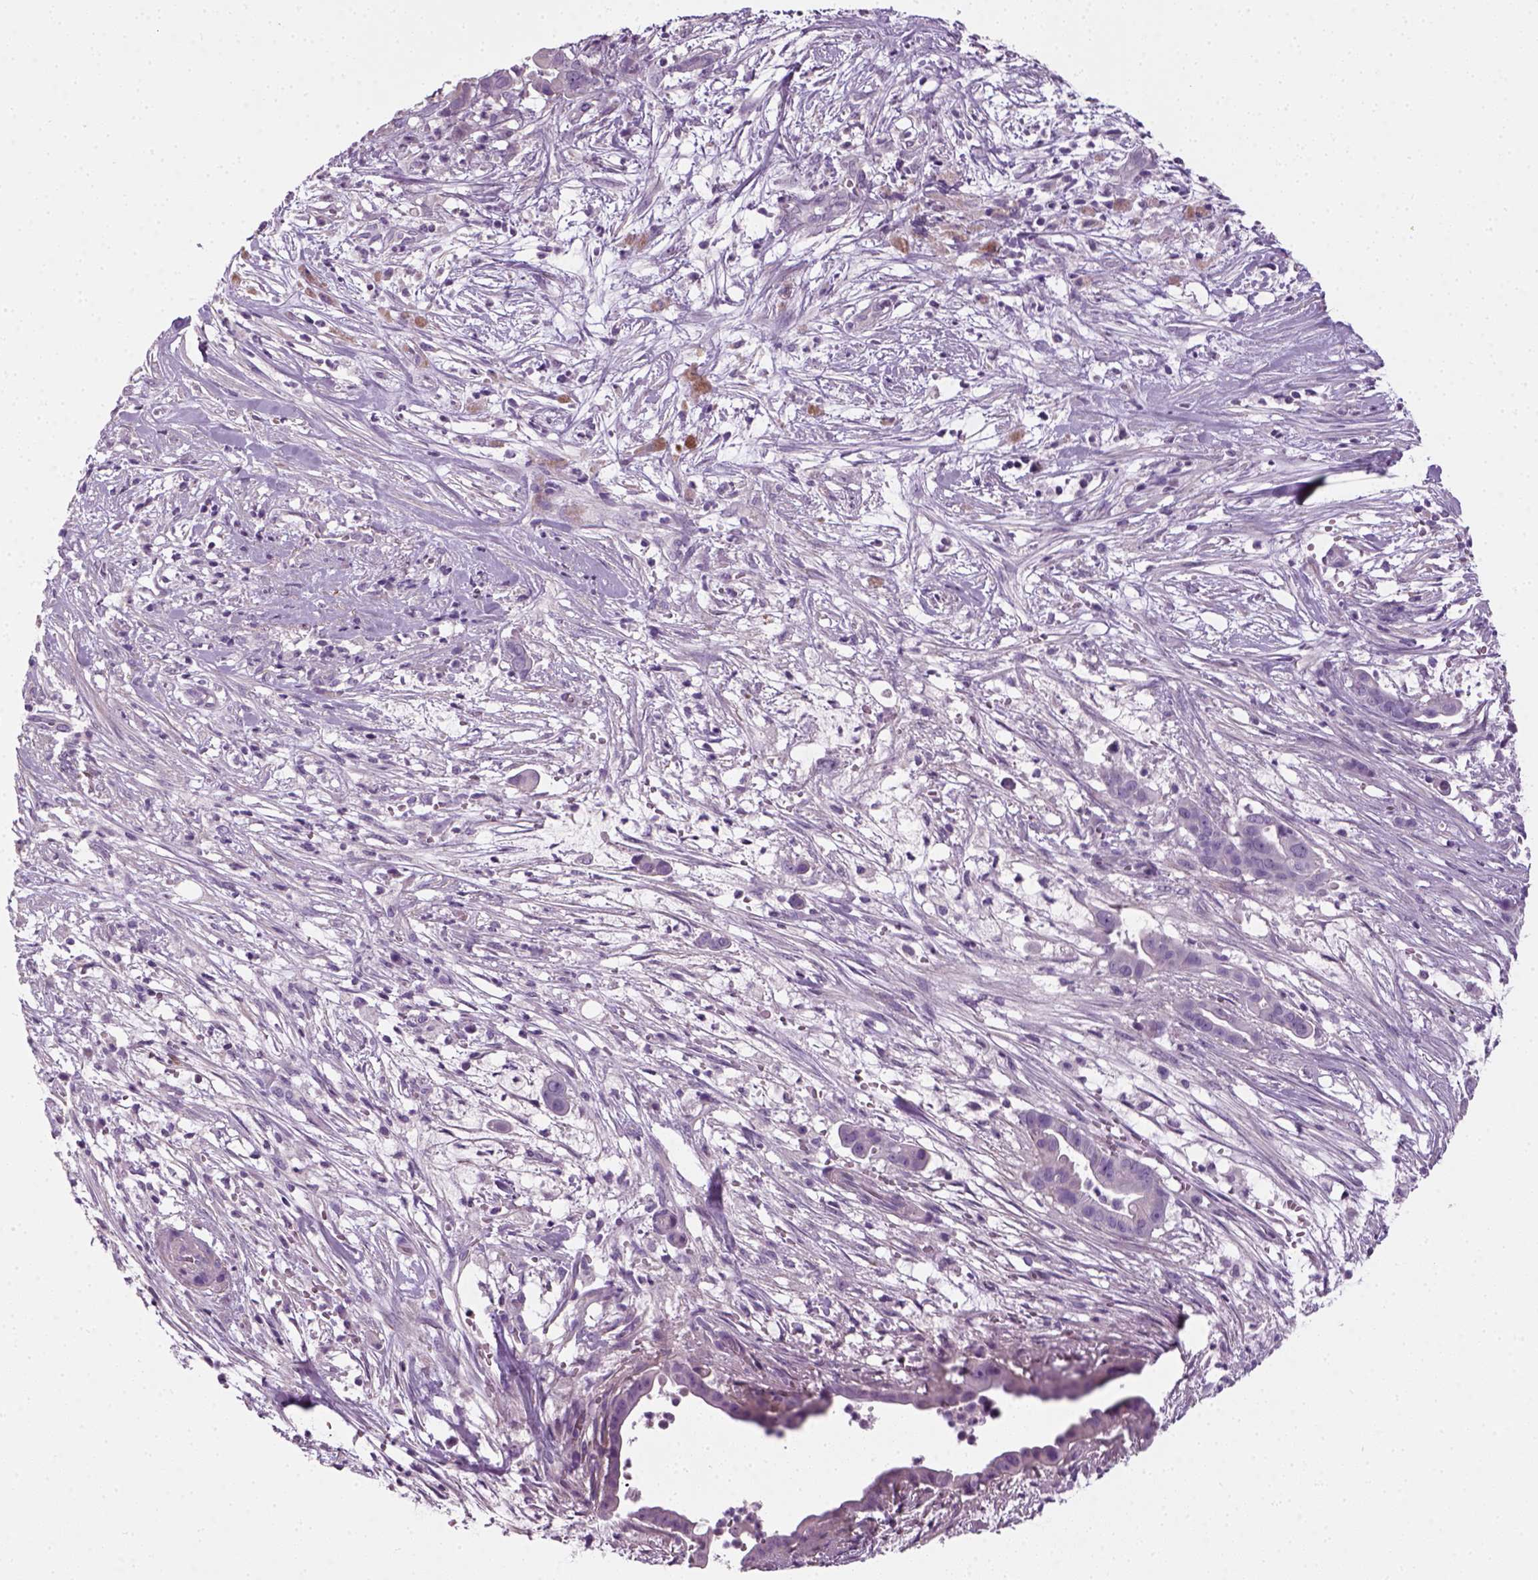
{"staining": {"intensity": "negative", "quantity": "none", "location": "none"}, "tissue": "pancreatic cancer", "cell_type": "Tumor cells", "image_type": "cancer", "snomed": [{"axis": "morphology", "description": "Adenocarcinoma, NOS"}, {"axis": "topography", "description": "Pancreas"}], "caption": "Adenocarcinoma (pancreatic) was stained to show a protein in brown. There is no significant expression in tumor cells.", "gene": "ELOVL3", "patient": {"sex": "male", "age": 61}}